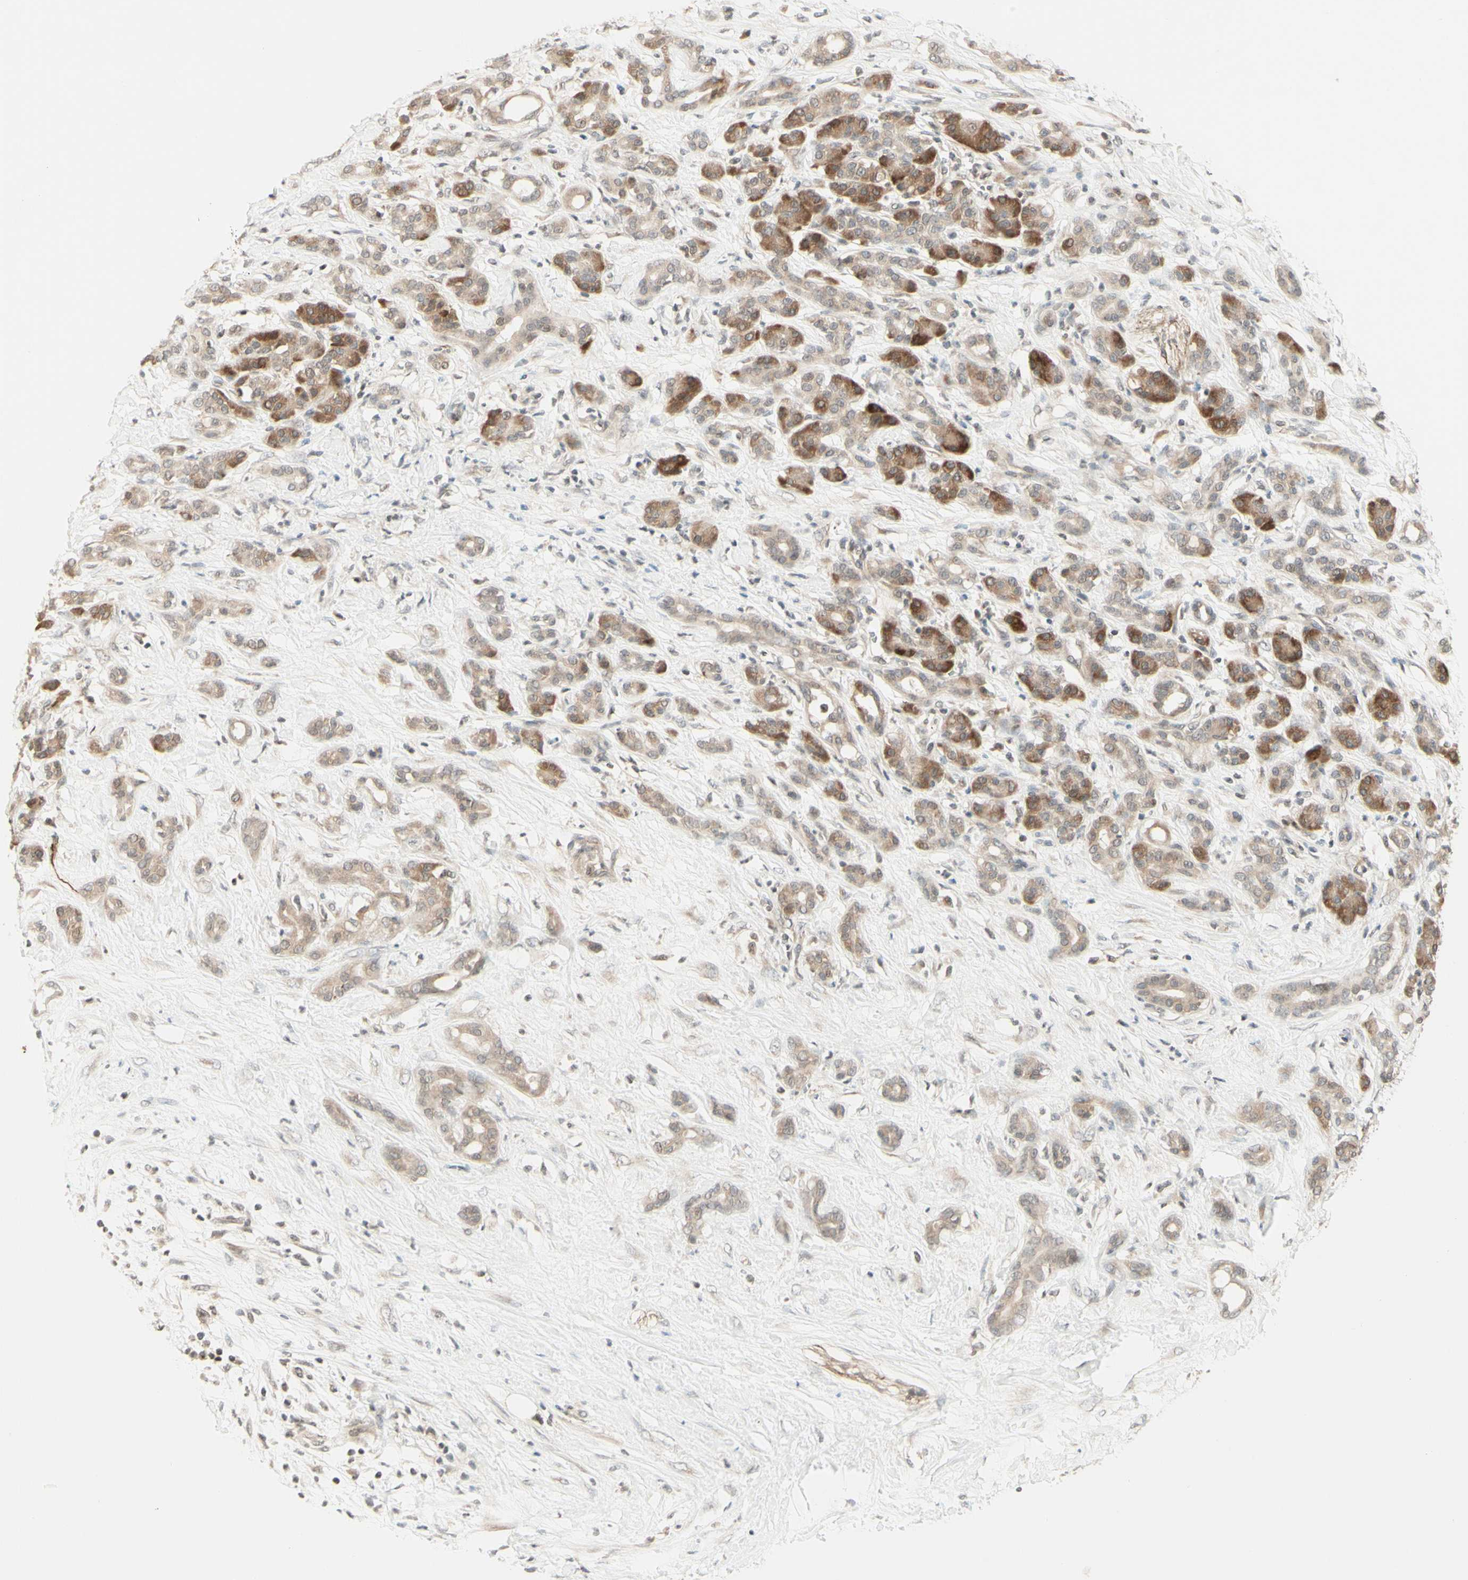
{"staining": {"intensity": "moderate", "quantity": "25%-75%", "location": "cytoplasmic/membranous"}, "tissue": "pancreatic cancer", "cell_type": "Tumor cells", "image_type": "cancer", "snomed": [{"axis": "morphology", "description": "Adenocarcinoma, NOS"}, {"axis": "topography", "description": "Pancreas"}], "caption": "A micrograph of pancreatic cancer stained for a protein reveals moderate cytoplasmic/membranous brown staining in tumor cells.", "gene": "ZW10", "patient": {"sex": "male", "age": 41}}